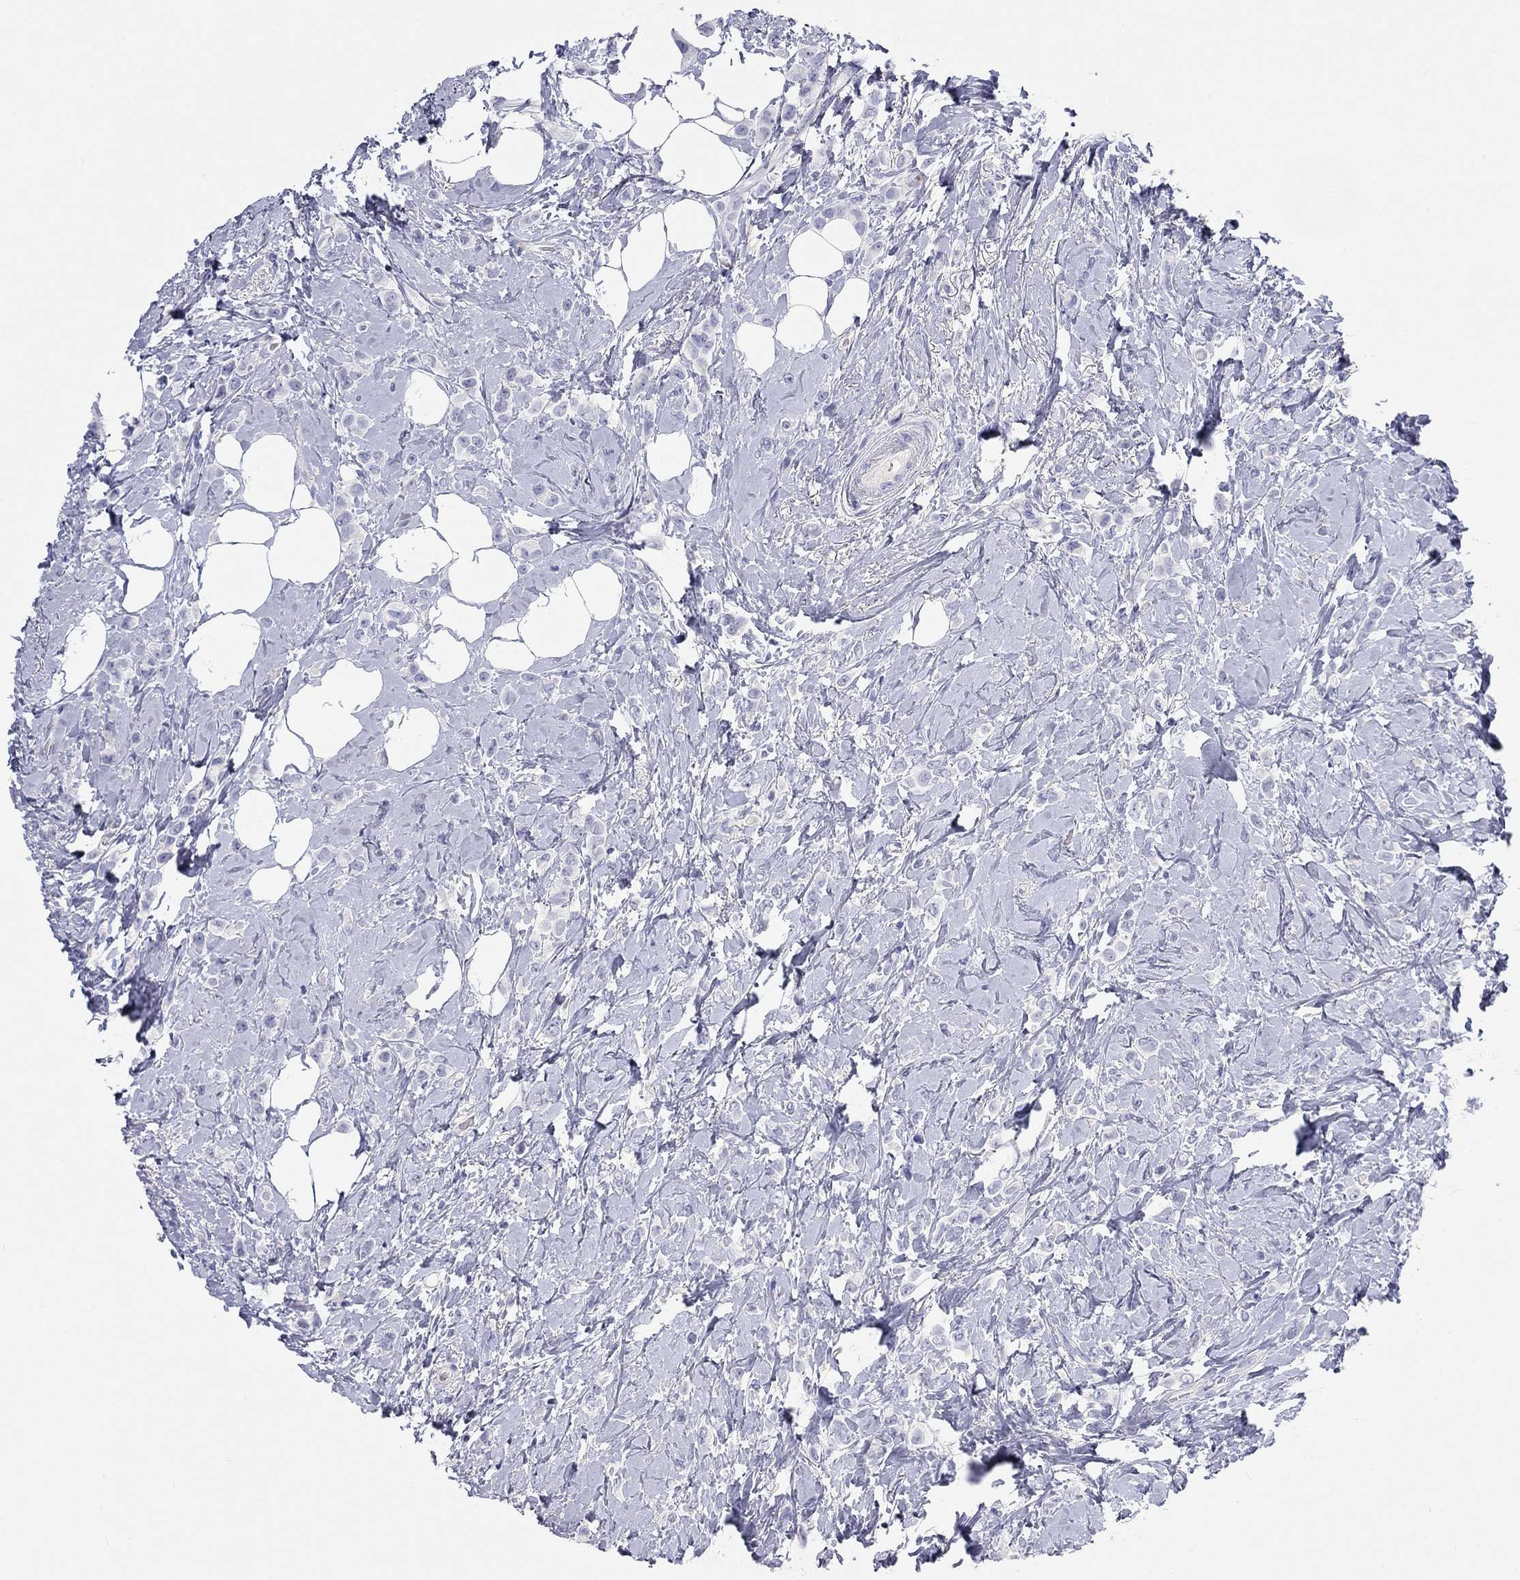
{"staining": {"intensity": "negative", "quantity": "none", "location": "none"}, "tissue": "breast cancer", "cell_type": "Tumor cells", "image_type": "cancer", "snomed": [{"axis": "morphology", "description": "Lobular carcinoma"}, {"axis": "topography", "description": "Breast"}], "caption": "Immunohistochemistry micrograph of human breast cancer (lobular carcinoma) stained for a protein (brown), which displays no positivity in tumor cells.", "gene": "PCDHGC5", "patient": {"sex": "female", "age": 66}}